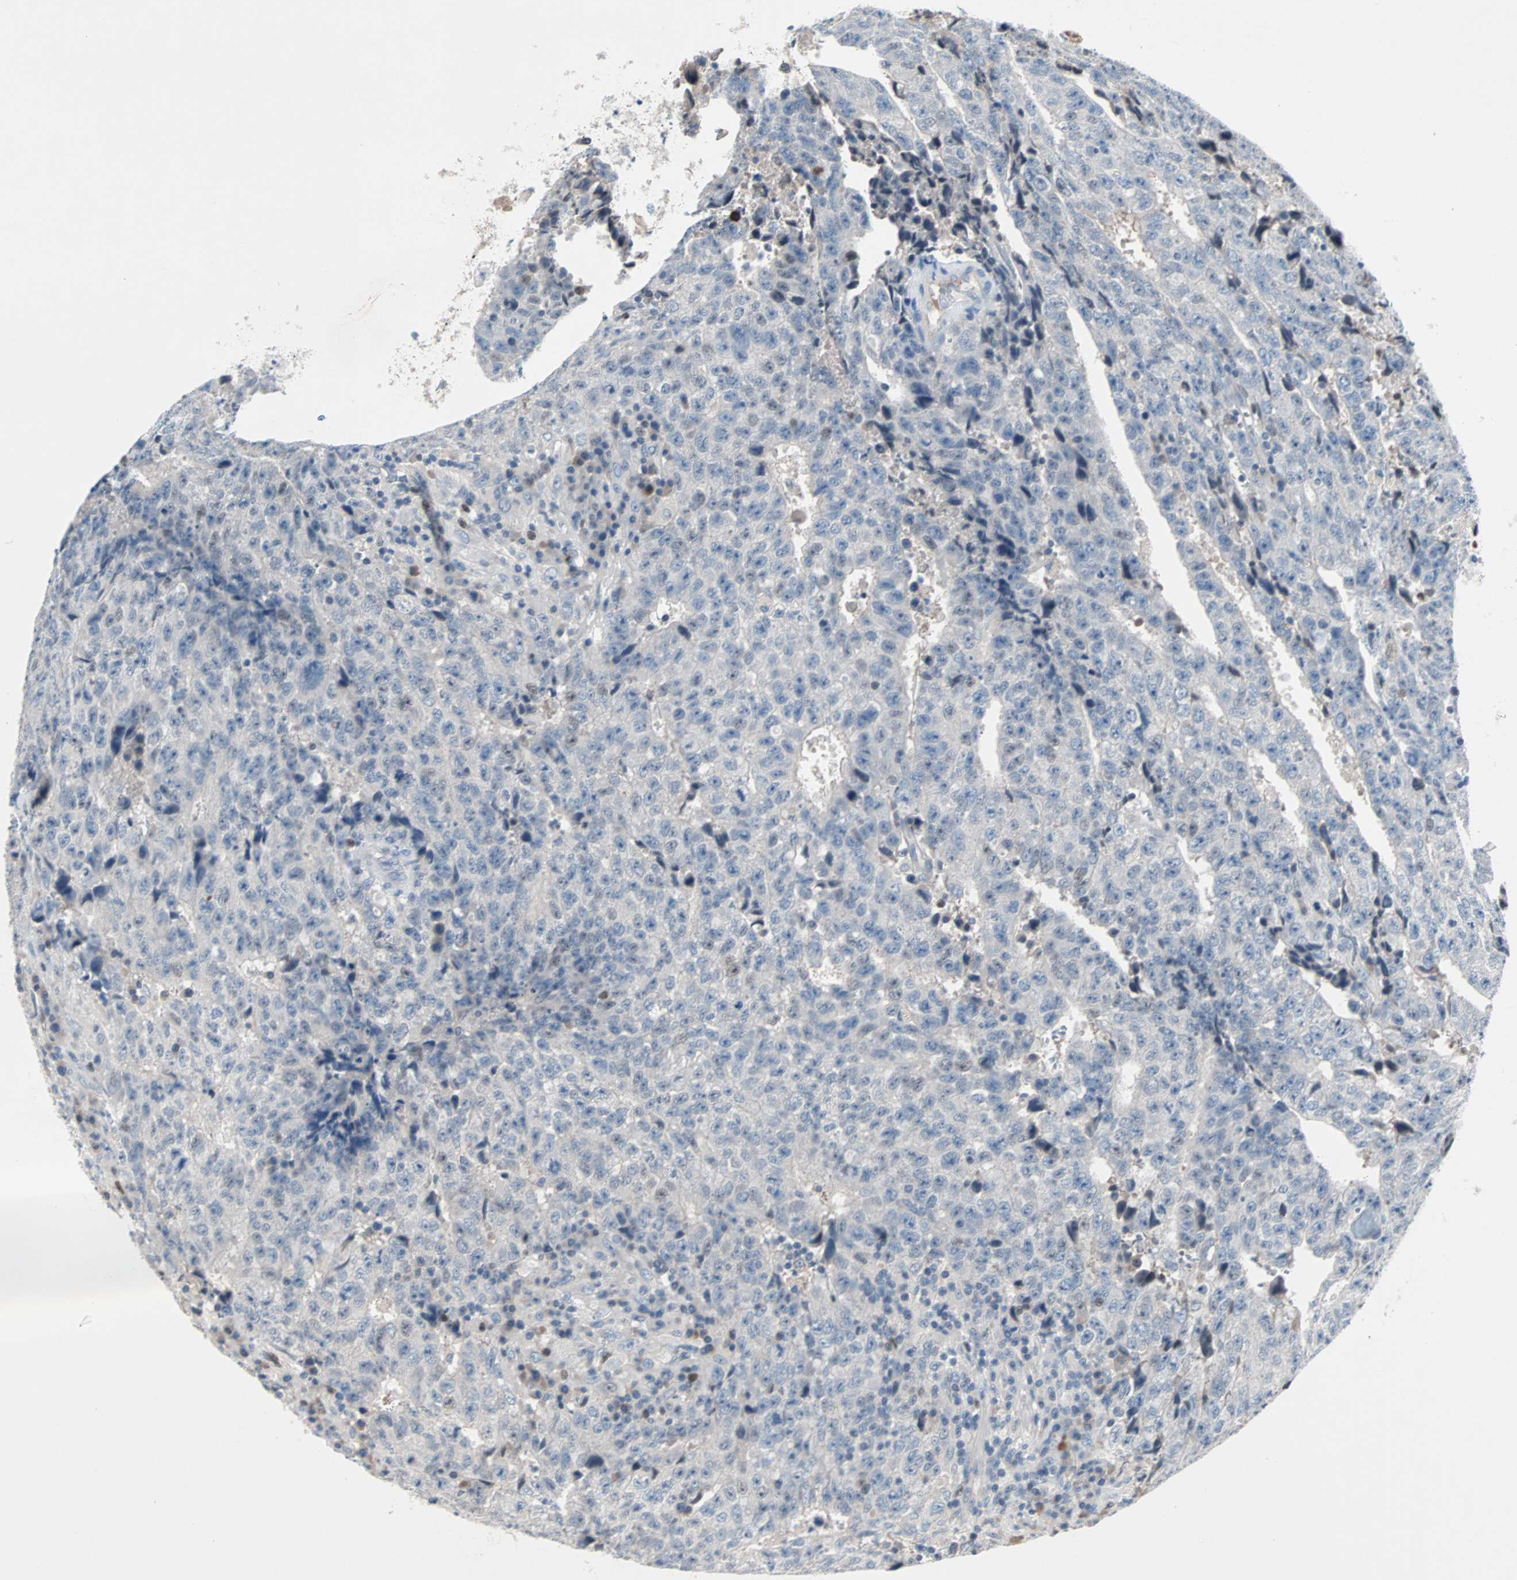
{"staining": {"intensity": "moderate", "quantity": "<25%", "location": "nuclear"}, "tissue": "testis cancer", "cell_type": "Tumor cells", "image_type": "cancer", "snomed": [{"axis": "morphology", "description": "Necrosis, NOS"}, {"axis": "morphology", "description": "Carcinoma, Embryonal, NOS"}, {"axis": "topography", "description": "Testis"}], "caption": "Immunohistochemistry of human embryonal carcinoma (testis) reveals low levels of moderate nuclear positivity in approximately <25% of tumor cells.", "gene": "CCNE2", "patient": {"sex": "male", "age": 19}}